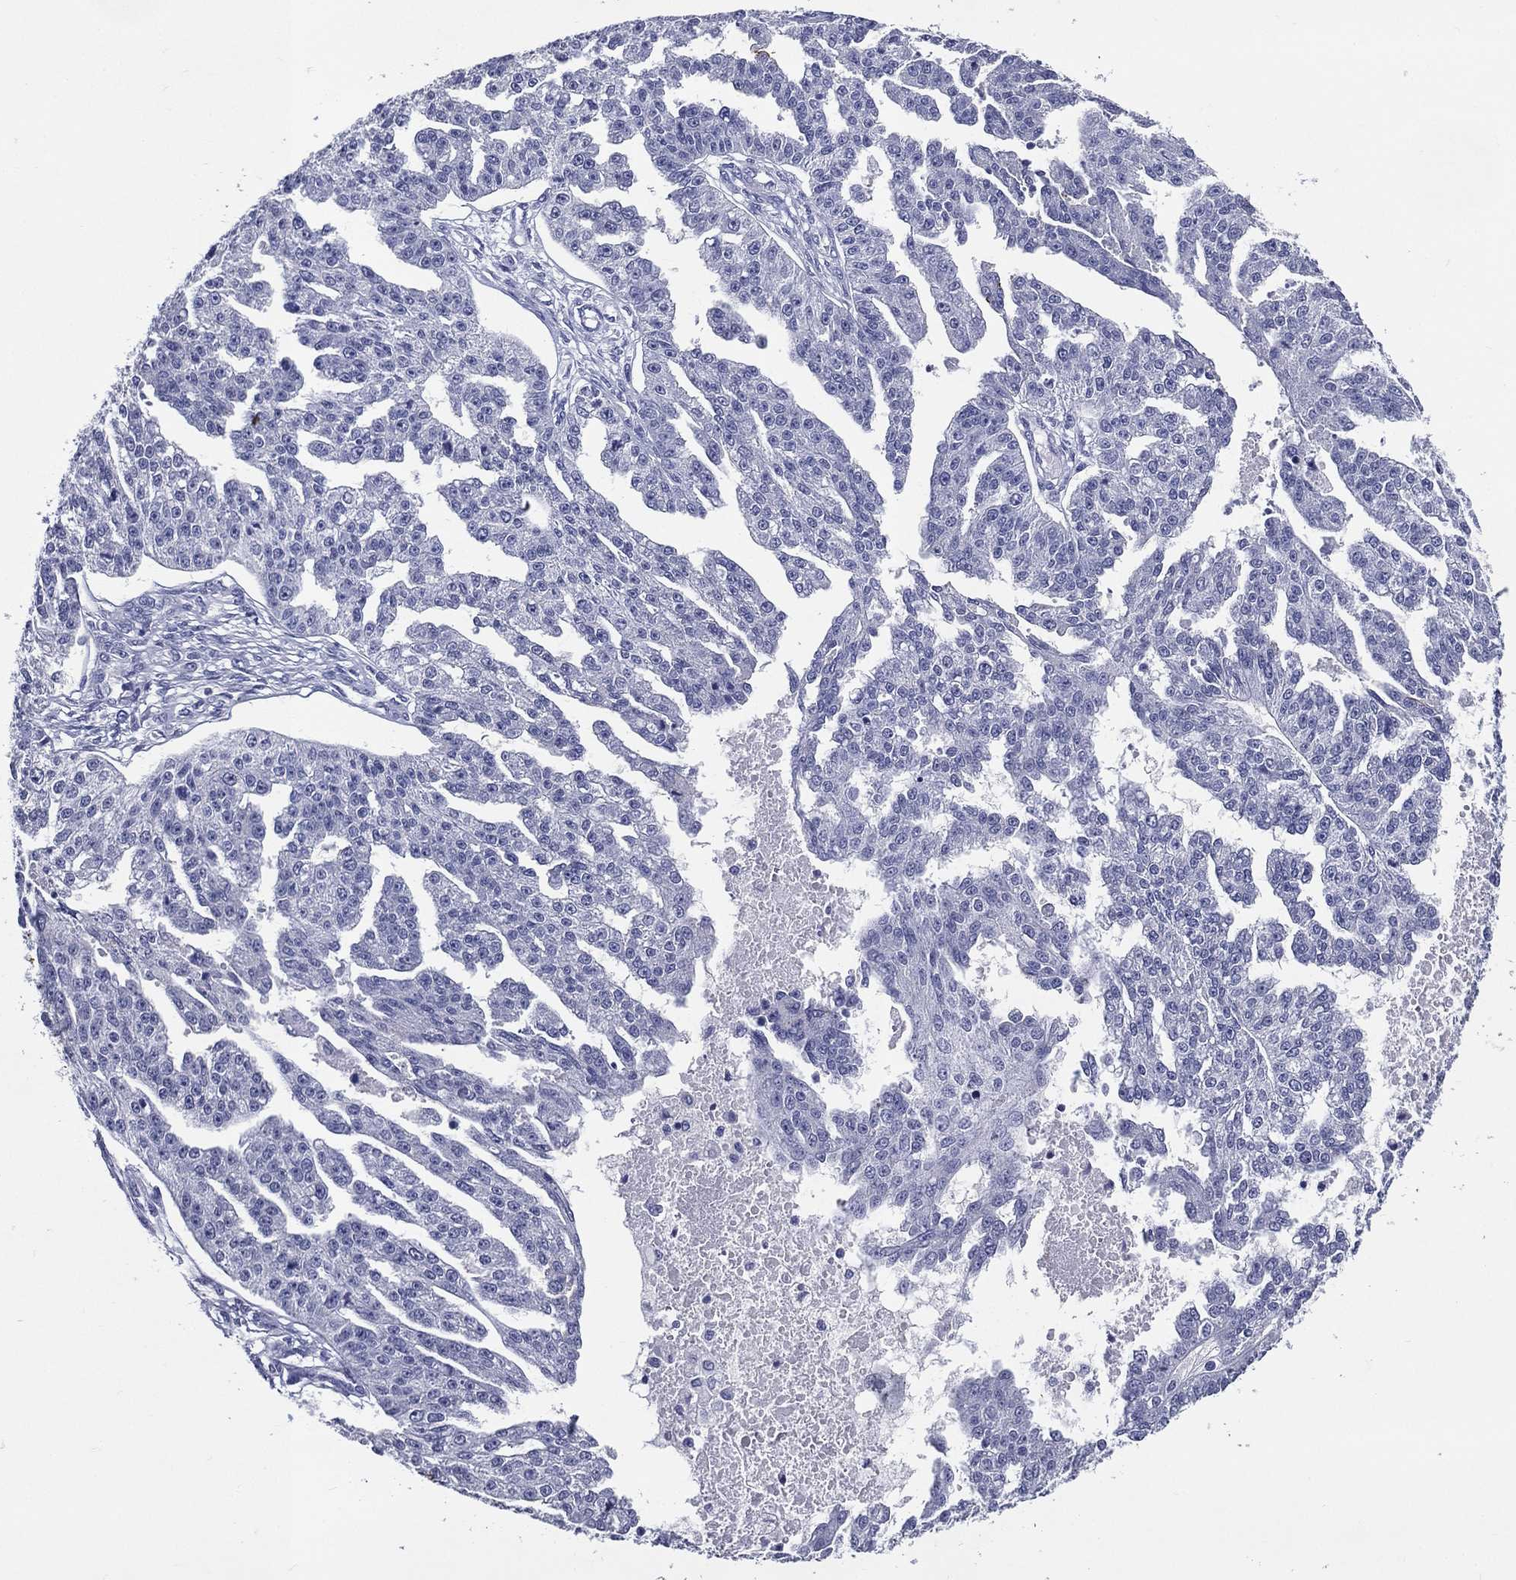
{"staining": {"intensity": "negative", "quantity": "none", "location": "none"}, "tissue": "ovarian cancer", "cell_type": "Tumor cells", "image_type": "cancer", "snomed": [{"axis": "morphology", "description": "Cystadenocarcinoma, serous, NOS"}, {"axis": "topography", "description": "Ovary"}], "caption": "This image is of ovarian cancer stained with immunohistochemistry (IHC) to label a protein in brown with the nuclei are counter-stained blue. There is no positivity in tumor cells.", "gene": "ACE2", "patient": {"sex": "female", "age": 58}}